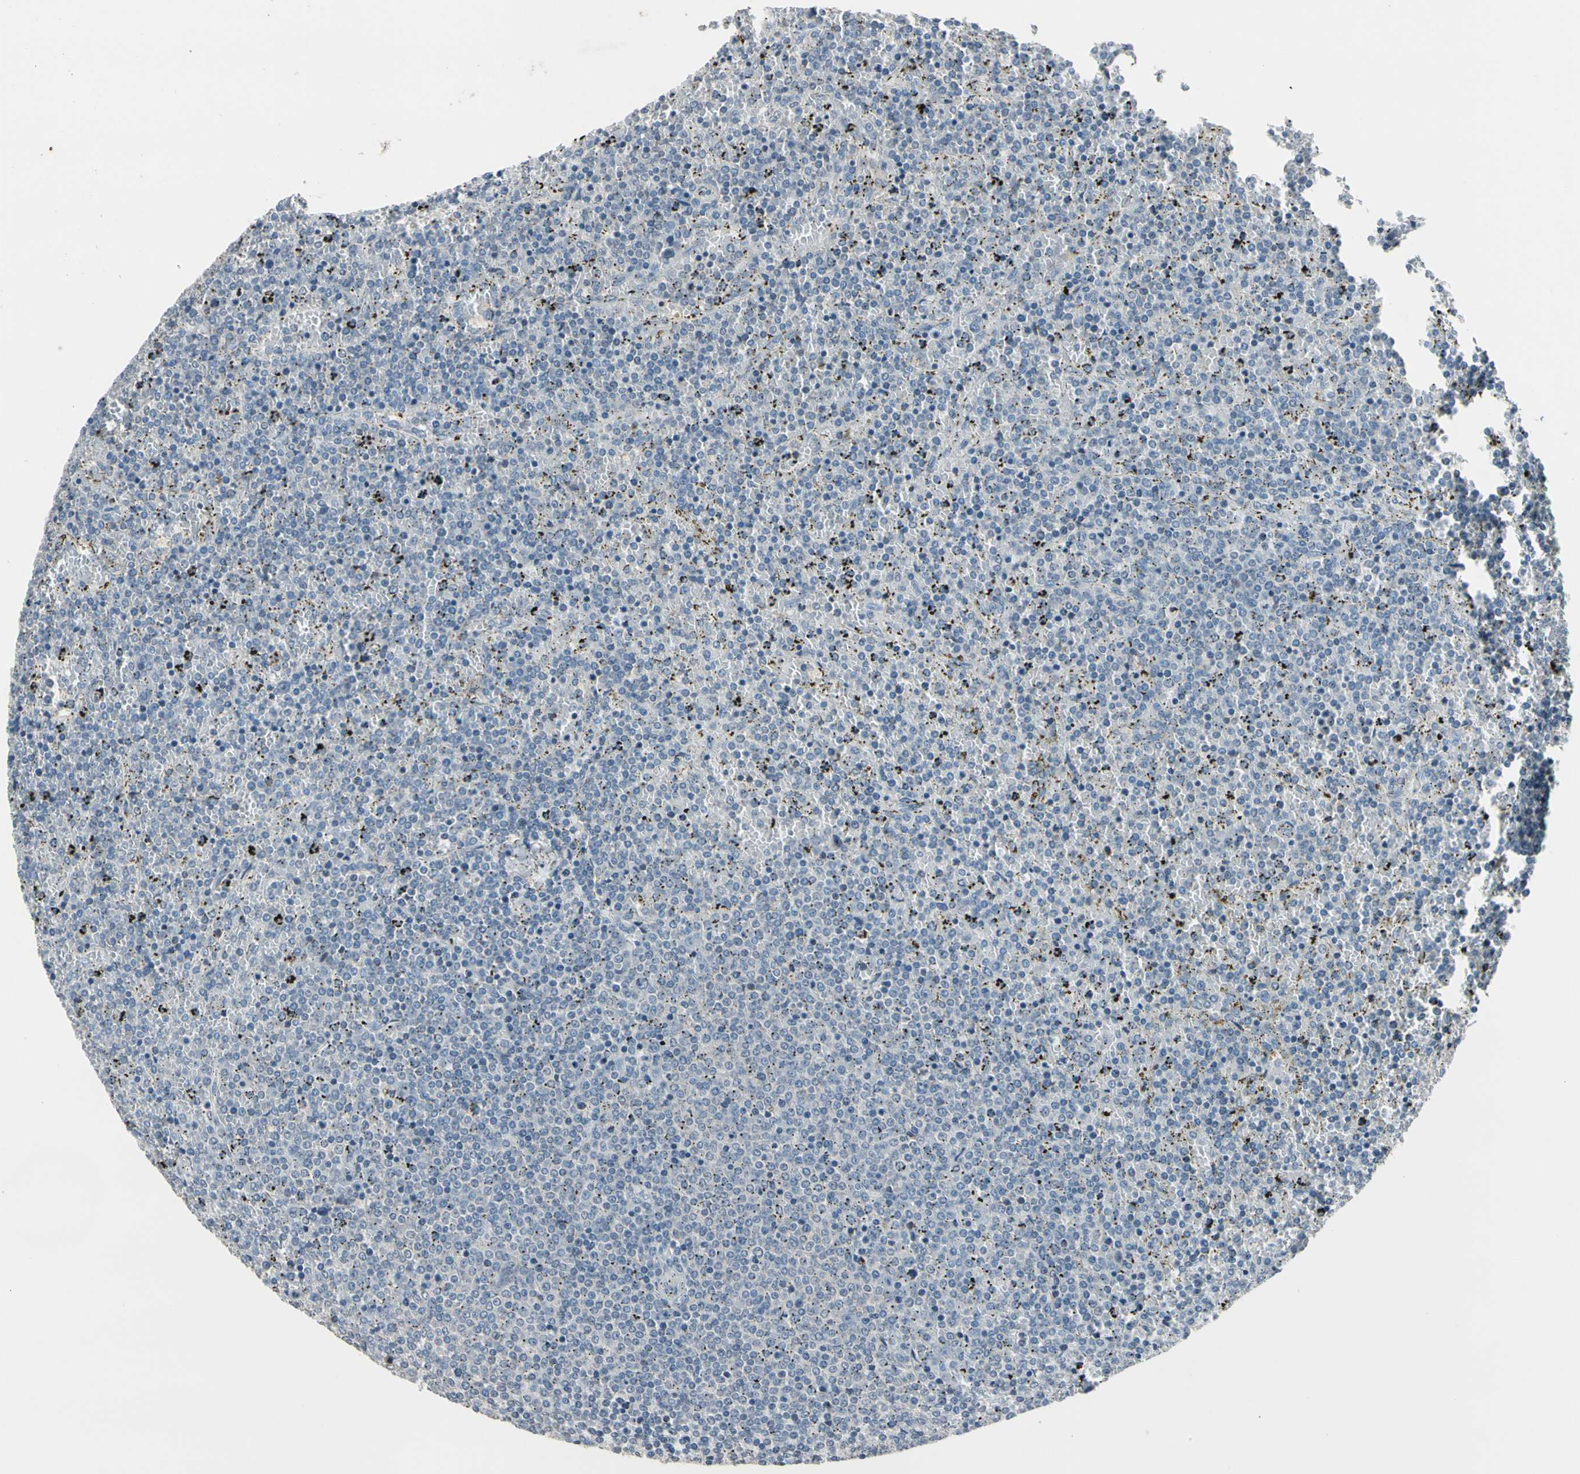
{"staining": {"intensity": "negative", "quantity": "none", "location": "none"}, "tissue": "lymphoma", "cell_type": "Tumor cells", "image_type": "cancer", "snomed": [{"axis": "morphology", "description": "Malignant lymphoma, non-Hodgkin's type, Low grade"}, {"axis": "topography", "description": "Spleen"}], "caption": "IHC micrograph of neoplastic tissue: lymphoma stained with DAB reveals no significant protein positivity in tumor cells. The staining is performed using DAB brown chromogen with nuclei counter-stained in using hematoxylin.", "gene": "SV2A", "patient": {"sex": "female", "age": 77}}